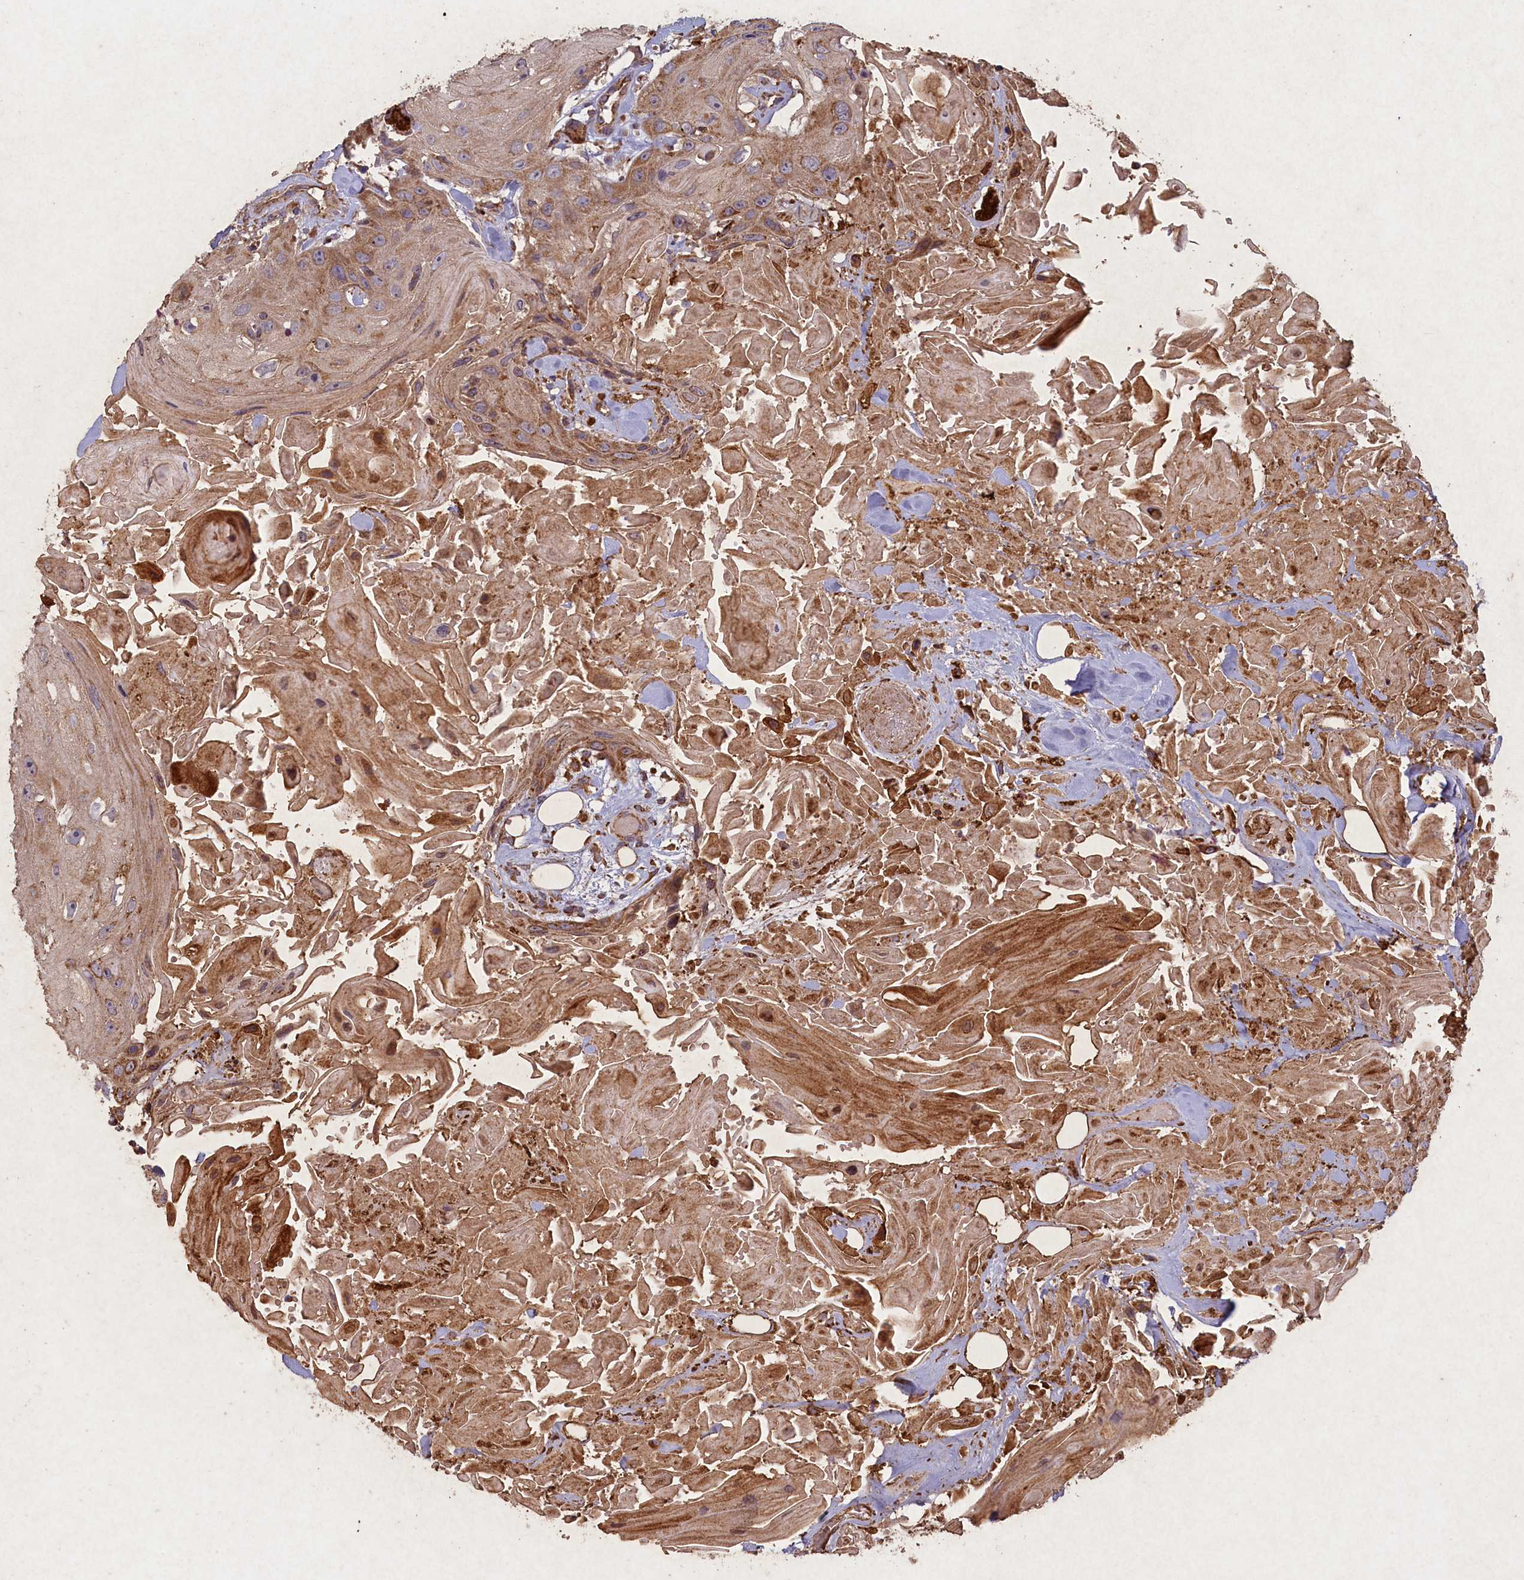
{"staining": {"intensity": "moderate", "quantity": ">75%", "location": "cytoplasmic/membranous"}, "tissue": "head and neck cancer", "cell_type": "Tumor cells", "image_type": "cancer", "snomed": [{"axis": "morphology", "description": "Squamous cell carcinoma, NOS"}, {"axis": "topography", "description": "Head-Neck"}], "caption": "Immunohistochemistry (DAB (3,3'-diaminobenzidine)) staining of head and neck squamous cell carcinoma shows moderate cytoplasmic/membranous protein positivity in about >75% of tumor cells.", "gene": "CIAO2B", "patient": {"sex": "male", "age": 81}}